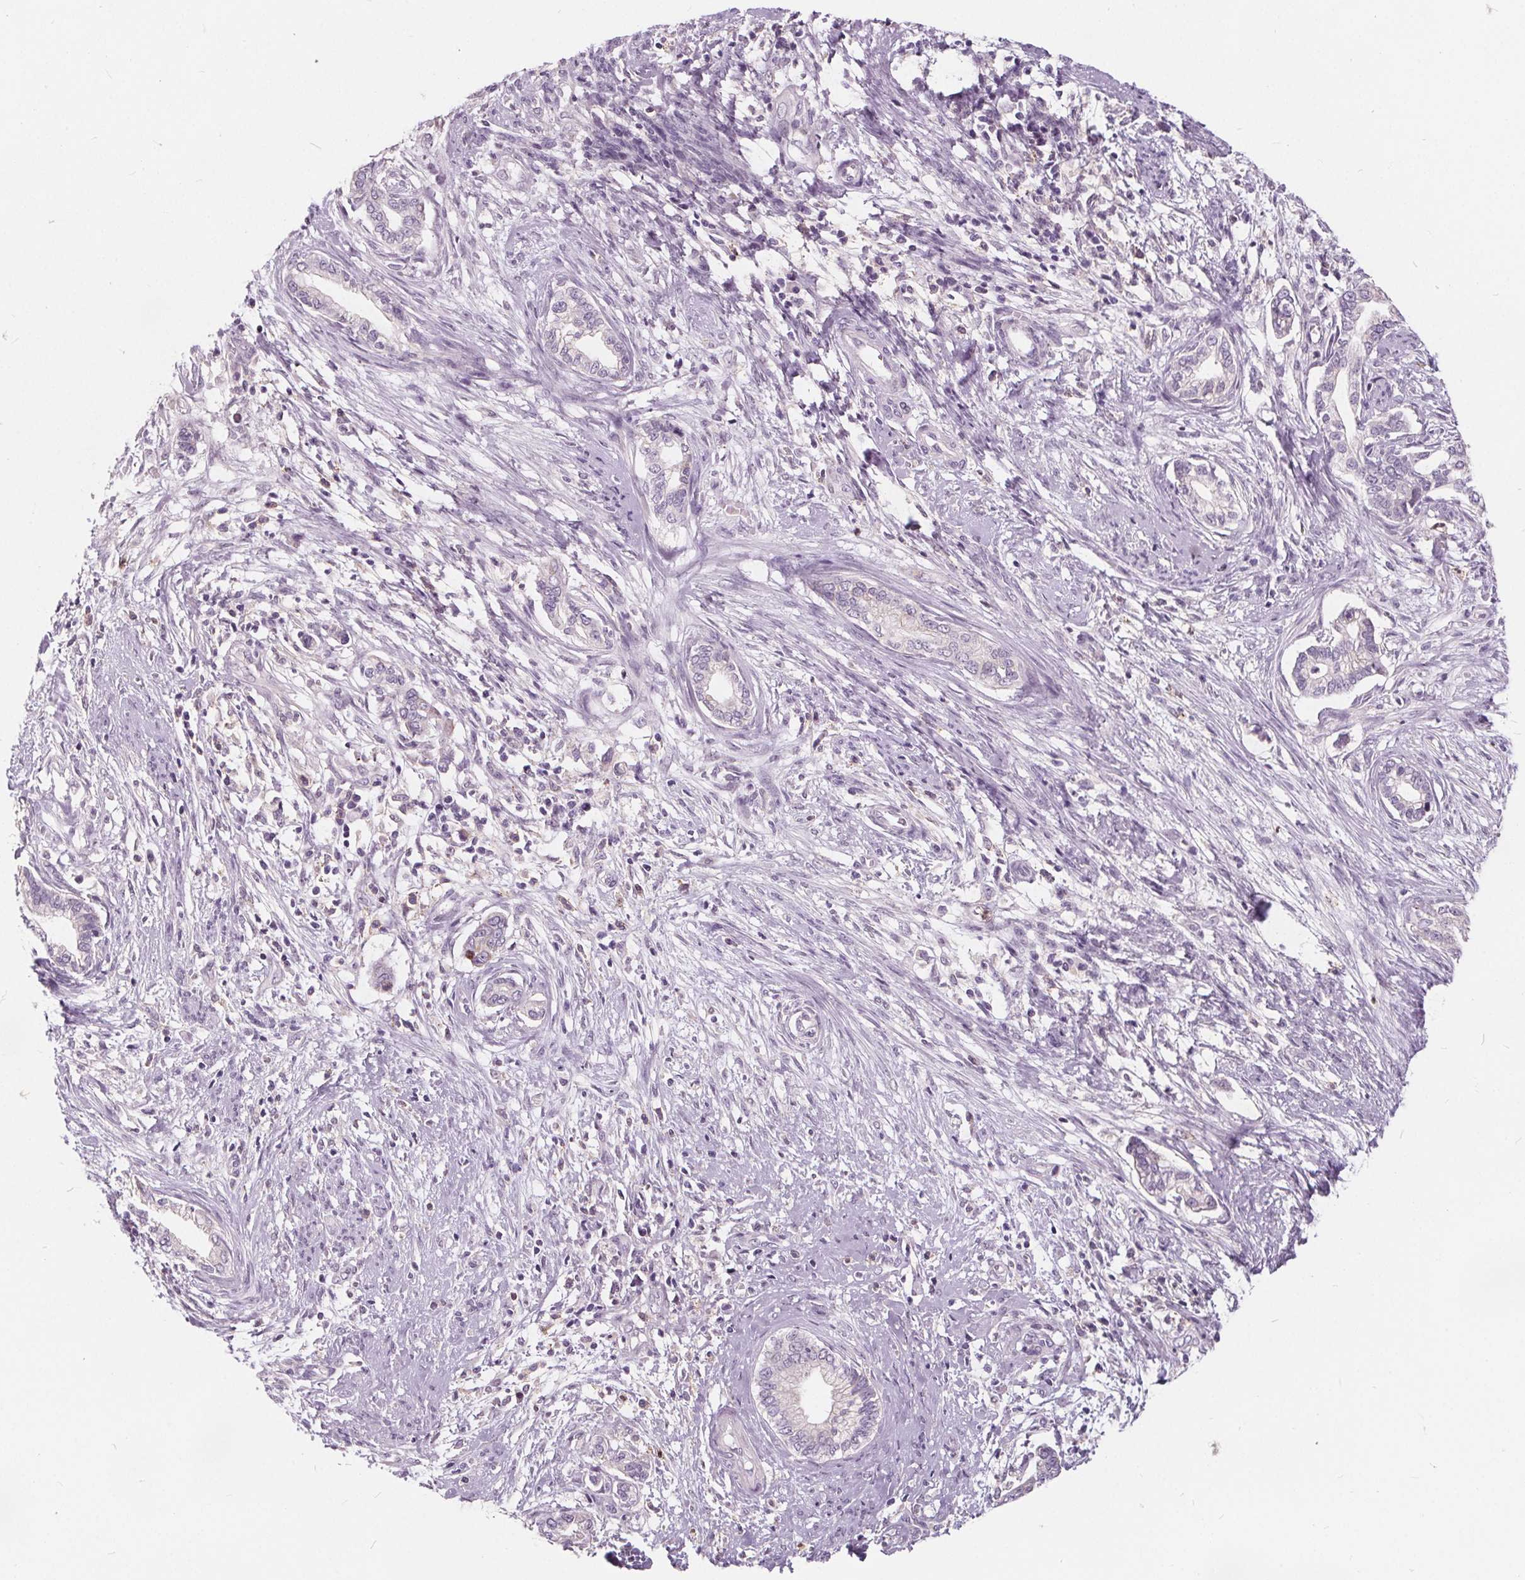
{"staining": {"intensity": "negative", "quantity": "none", "location": "none"}, "tissue": "cervical cancer", "cell_type": "Tumor cells", "image_type": "cancer", "snomed": [{"axis": "morphology", "description": "Adenocarcinoma, NOS"}, {"axis": "topography", "description": "Cervix"}], "caption": "This is an immunohistochemistry (IHC) image of human cervical cancer (adenocarcinoma). There is no staining in tumor cells.", "gene": "HAAO", "patient": {"sex": "female", "age": 62}}